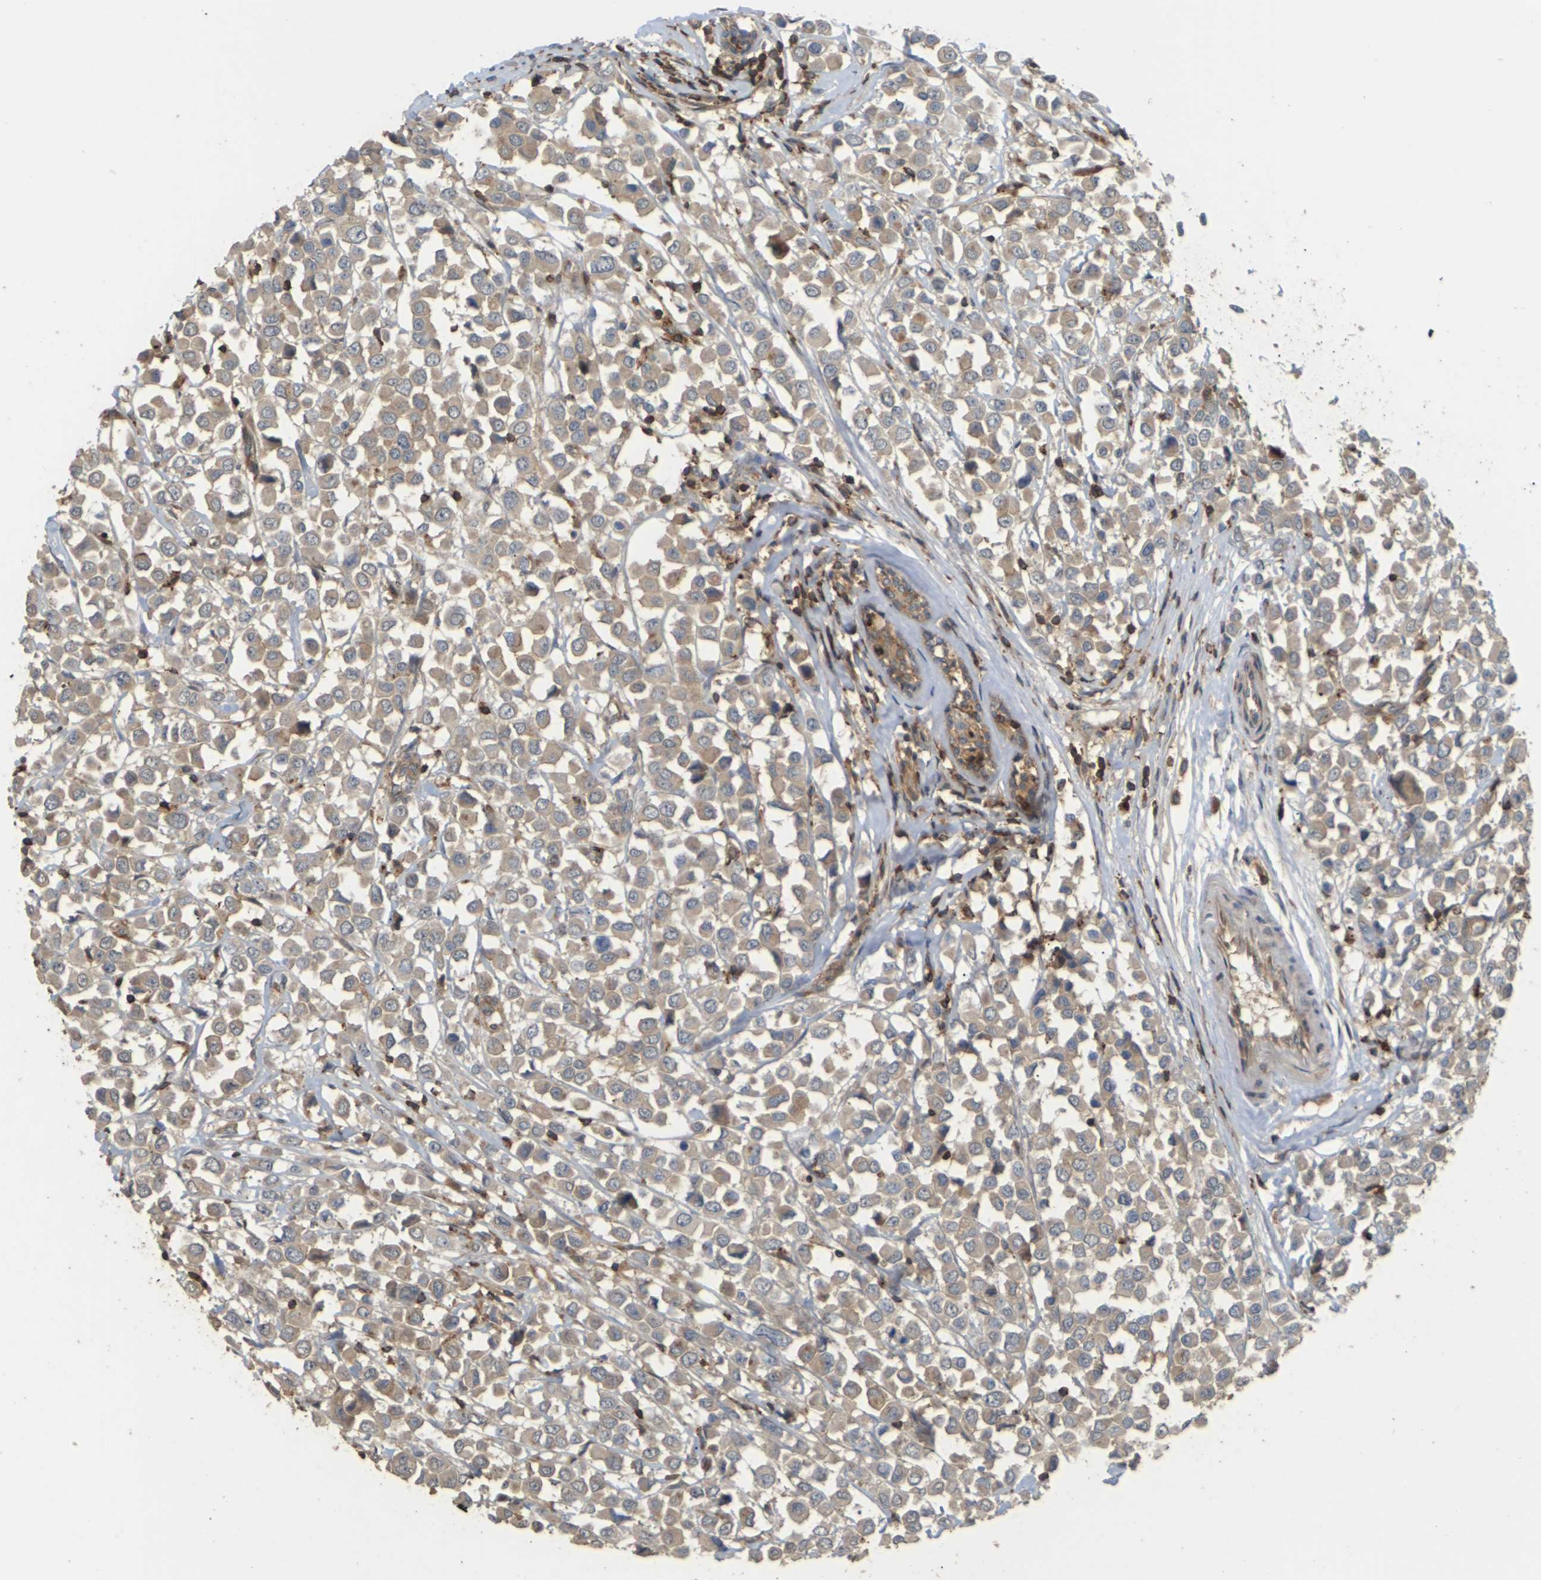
{"staining": {"intensity": "weak", "quantity": ">75%", "location": "cytoplasmic/membranous"}, "tissue": "breast cancer", "cell_type": "Tumor cells", "image_type": "cancer", "snomed": [{"axis": "morphology", "description": "Duct carcinoma"}, {"axis": "topography", "description": "Breast"}], "caption": "A micrograph of breast cancer stained for a protein shows weak cytoplasmic/membranous brown staining in tumor cells.", "gene": "KSR1", "patient": {"sex": "female", "age": 61}}